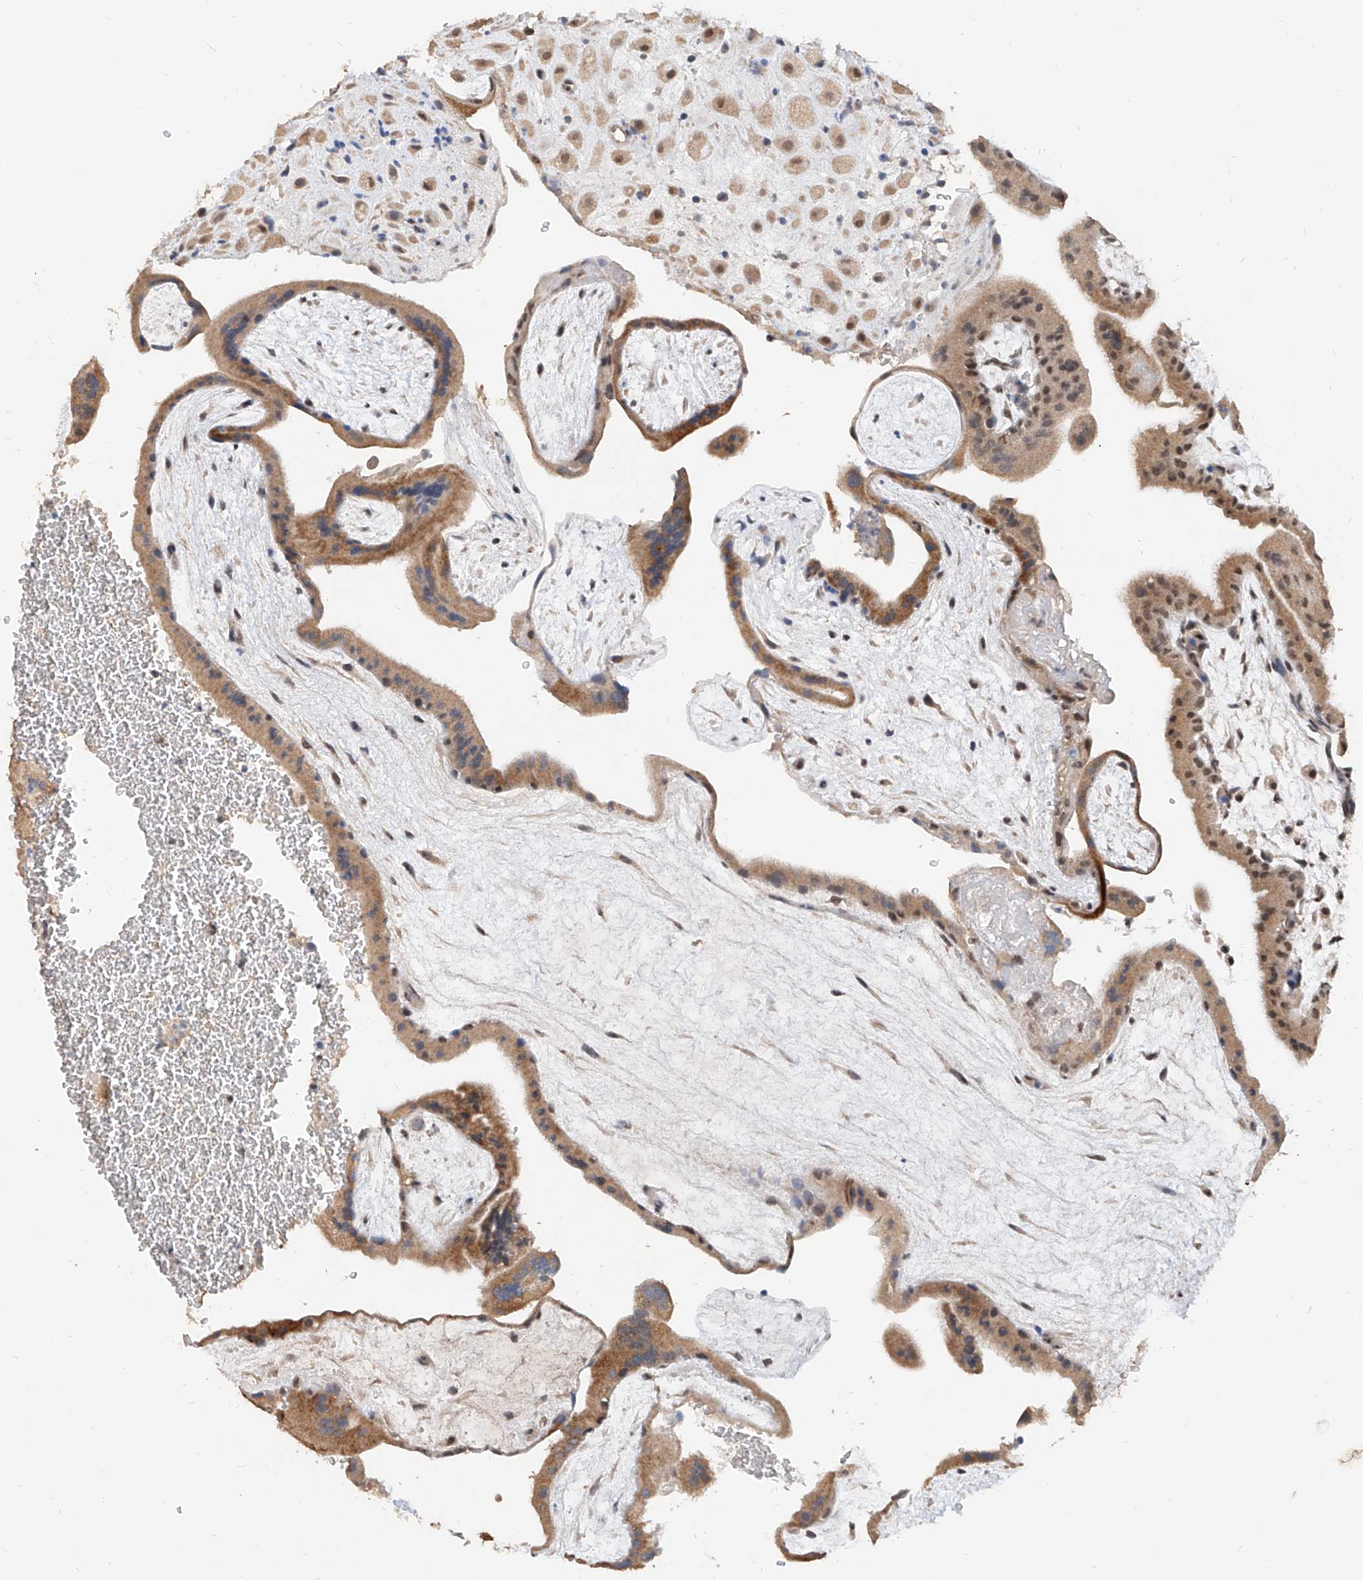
{"staining": {"intensity": "weak", "quantity": ">75%", "location": "cytoplasmic/membranous,nuclear"}, "tissue": "placenta", "cell_type": "Decidual cells", "image_type": "normal", "snomed": [{"axis": "morphology", "description": "Normal tissue, NOS"}, {"axis": "topography", "description": "Placenta"}], "caption": "Placenta stained with DAB IHC shows low levels of weak cytoplasmic/membranous,nuclear staining in approximately >75% of decidual cells.", "gene": "CARMIL3", "patient": {"sex": "female", "age": 35}}